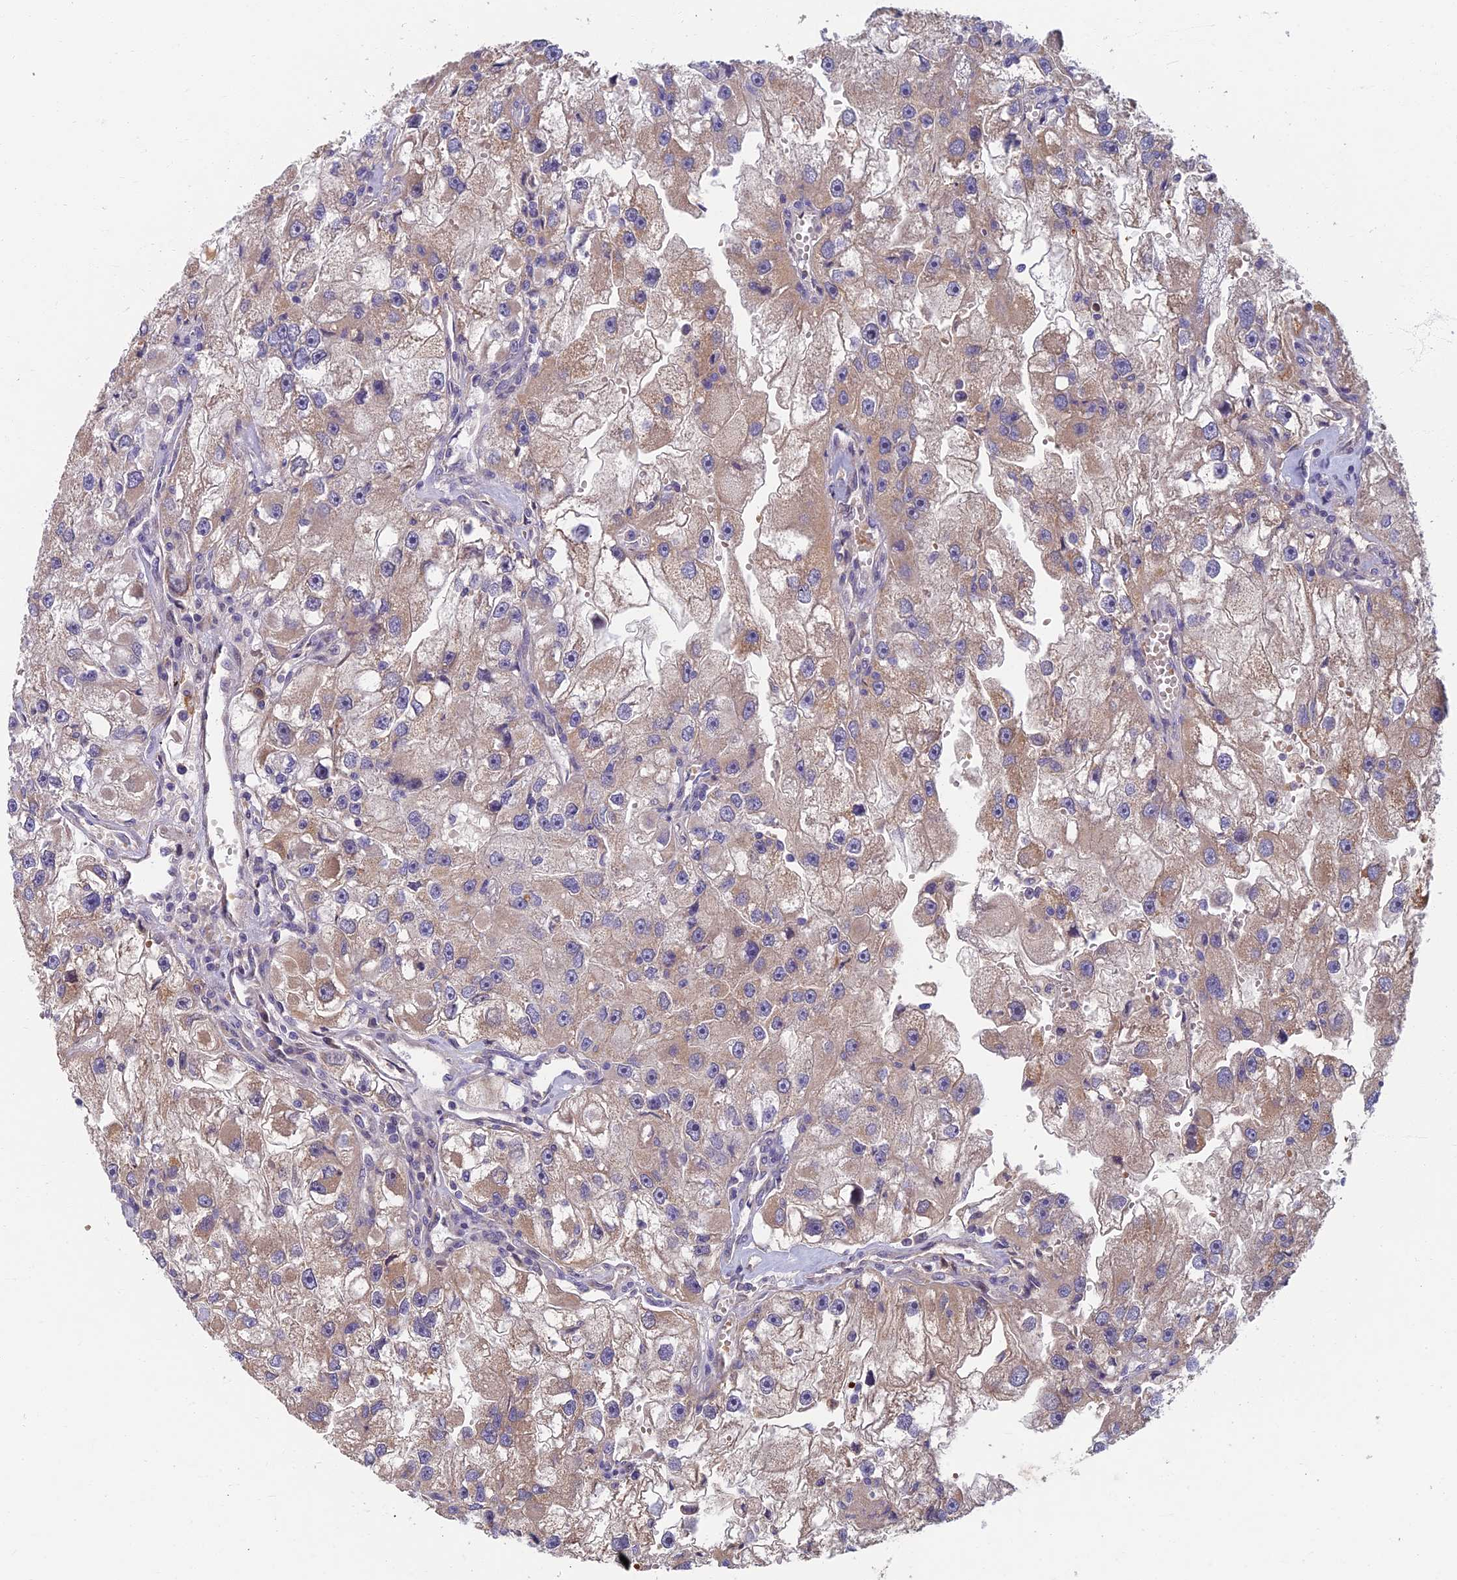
{"staining": {"intensity": "weak", "quantity": "25%-75%", "location": "cytoplasmic/membranous"}, "tissue": "renal cancer", "cell_type": "Tumor cells", "image_type": "cancer", "snomed": [{"axis": "morphology", "description": "Adenocarcinoma, NOS"}, {"axis": "topography", "description": "Kidney"}], "caption": "Renal cancer stained with a protein marker exhibits weak staining in tumor cells.", "gene": "SOGA1", "patient": {"sex": "male", "age": 63}}